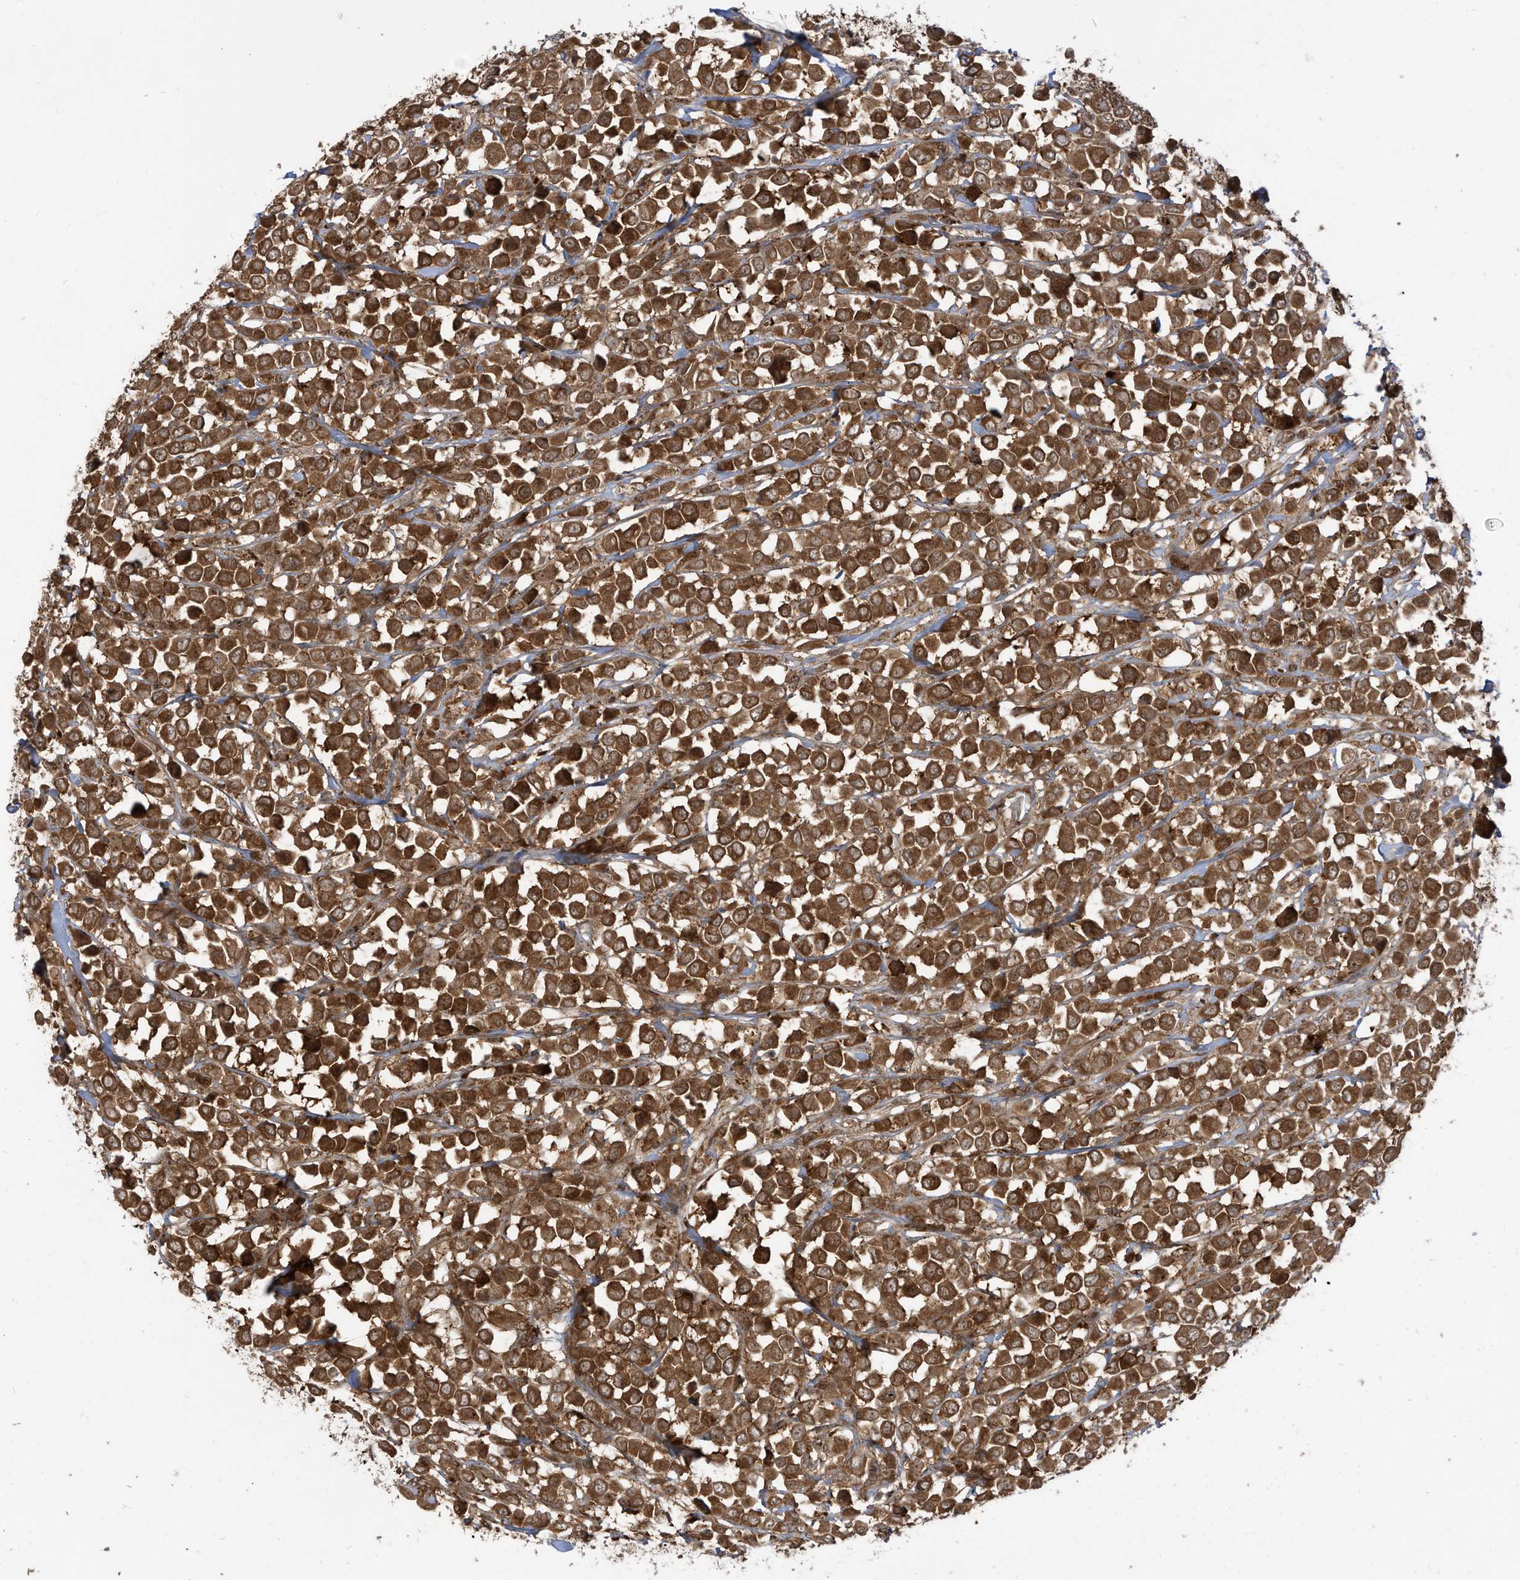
{"staining": {"intensity": "moderate", "quantity": ">75%", "location": "cytoplasmic/membranous"}, "tissue": "breast cancer", "cell_type": "Tumor cells", "image_type": "cancer", "snomed": [{"axis": "morphology", "description": "Duct carcinoma"}, {"axis": "topography", "description": "Breast"}], "caption": "This photomicrograph displays breast infiltrating ductal carcinoma stained with IHC to label a protein in brown. The cytoplasmic/membranous of tumor cells show moderate positivity for the protein. Nuclei are counter-stained blue.", "gene": "TRIM67", "patient": {"sex": "female", "age": 61}}